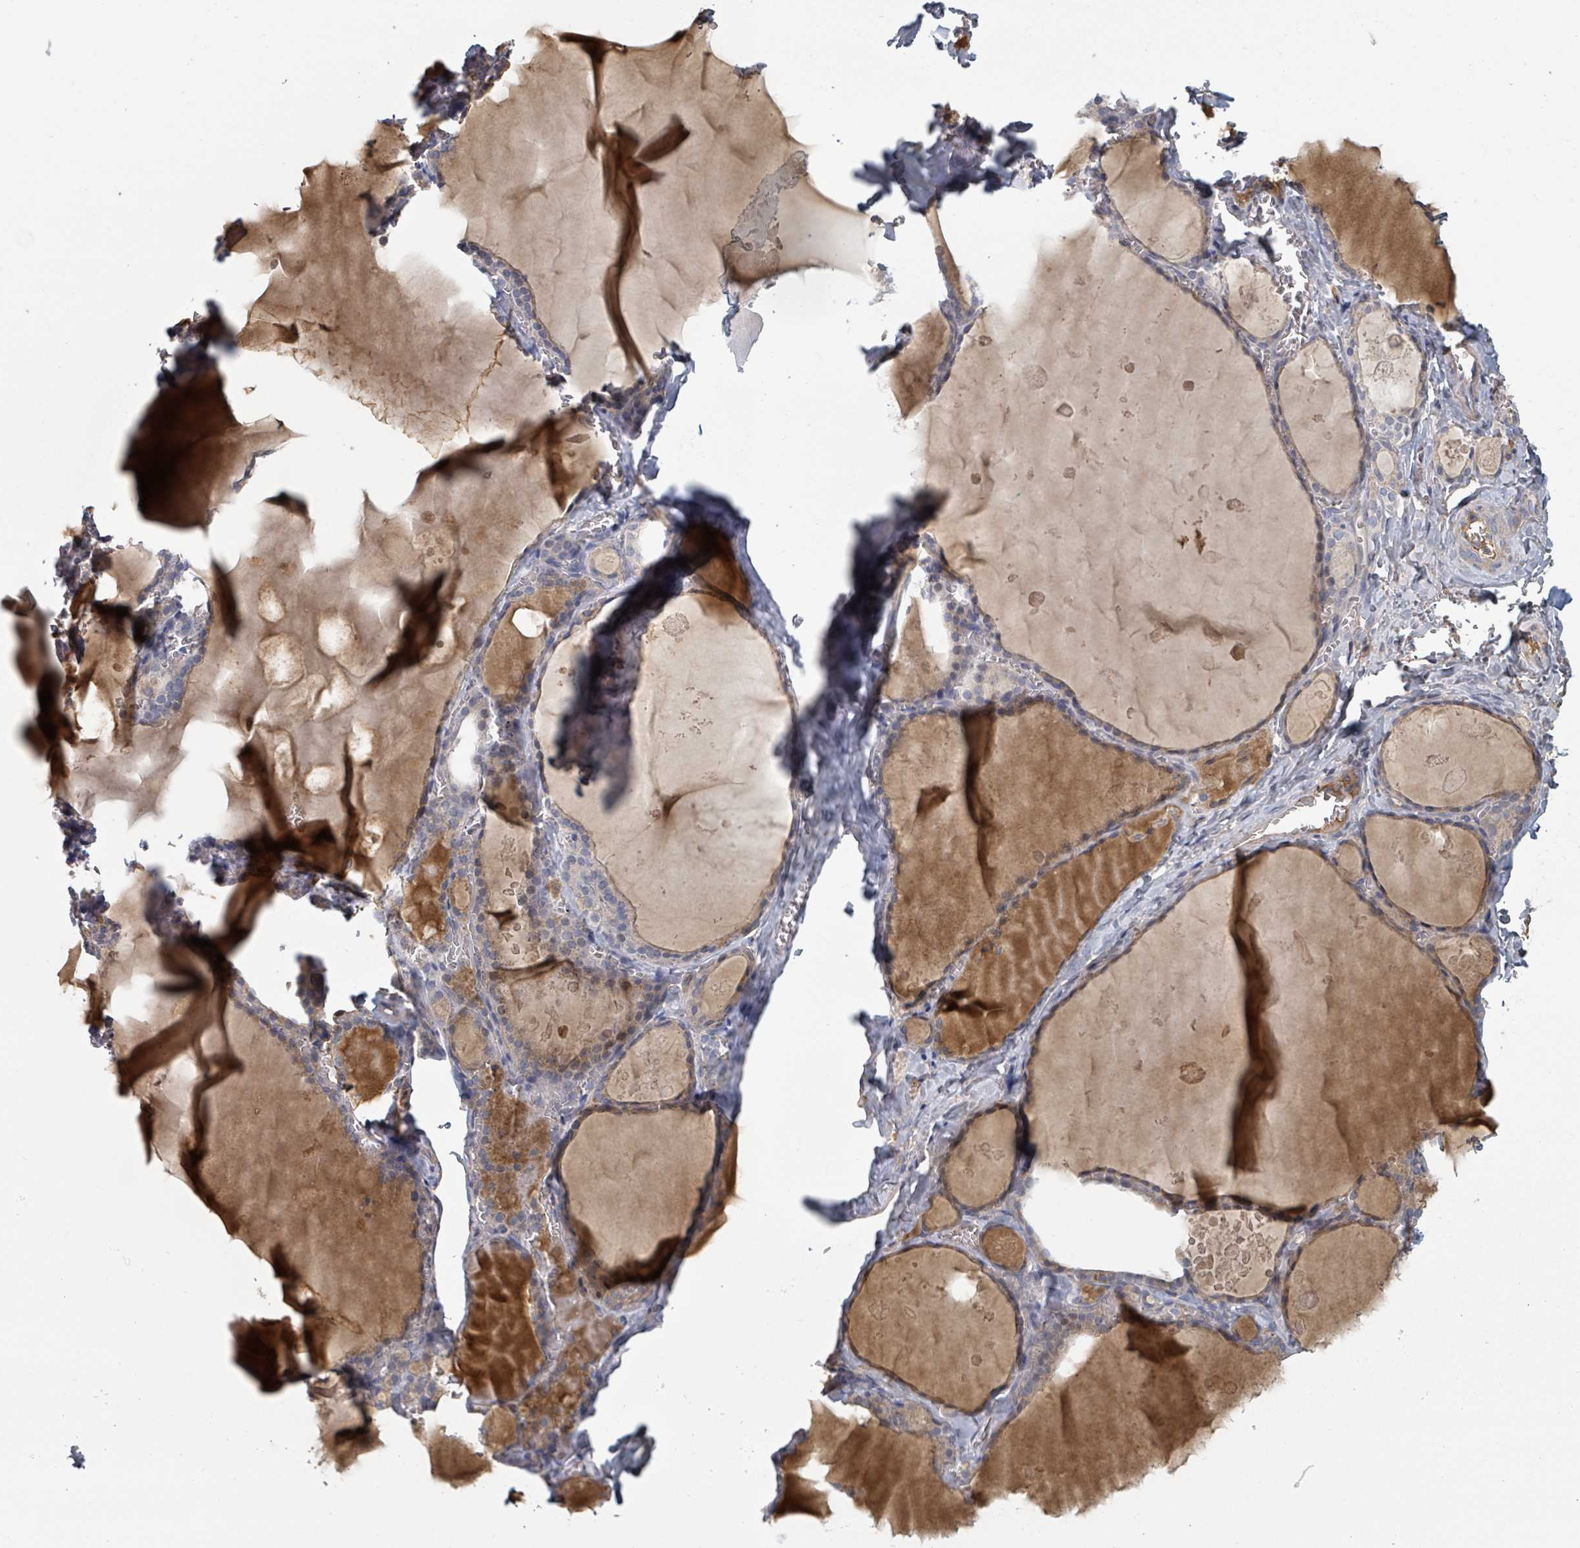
{"staining": {"intensity": "weak", "quantity": "25%-75%", "location": "cytoplasmic/membranous"}, "tissue": "thyroid gland", "cell_type": "Glandular cells", "image_type": "normal", "snomed": [{"axis": "morphology", "description": "Normal tissue, NOS"}, {"axis": "topography", "description": "Thyroid gland"}], "caption": "A high-resolution photomicrograph shows immunohistochemistry (IHC) staining of benign thyroid gland, which reveals weak cytoplasmic/membranous staining in about 25%-75% of glandular cells.", "gene": "GABBR1", "patient": {"sex": "male", "age": 56}}